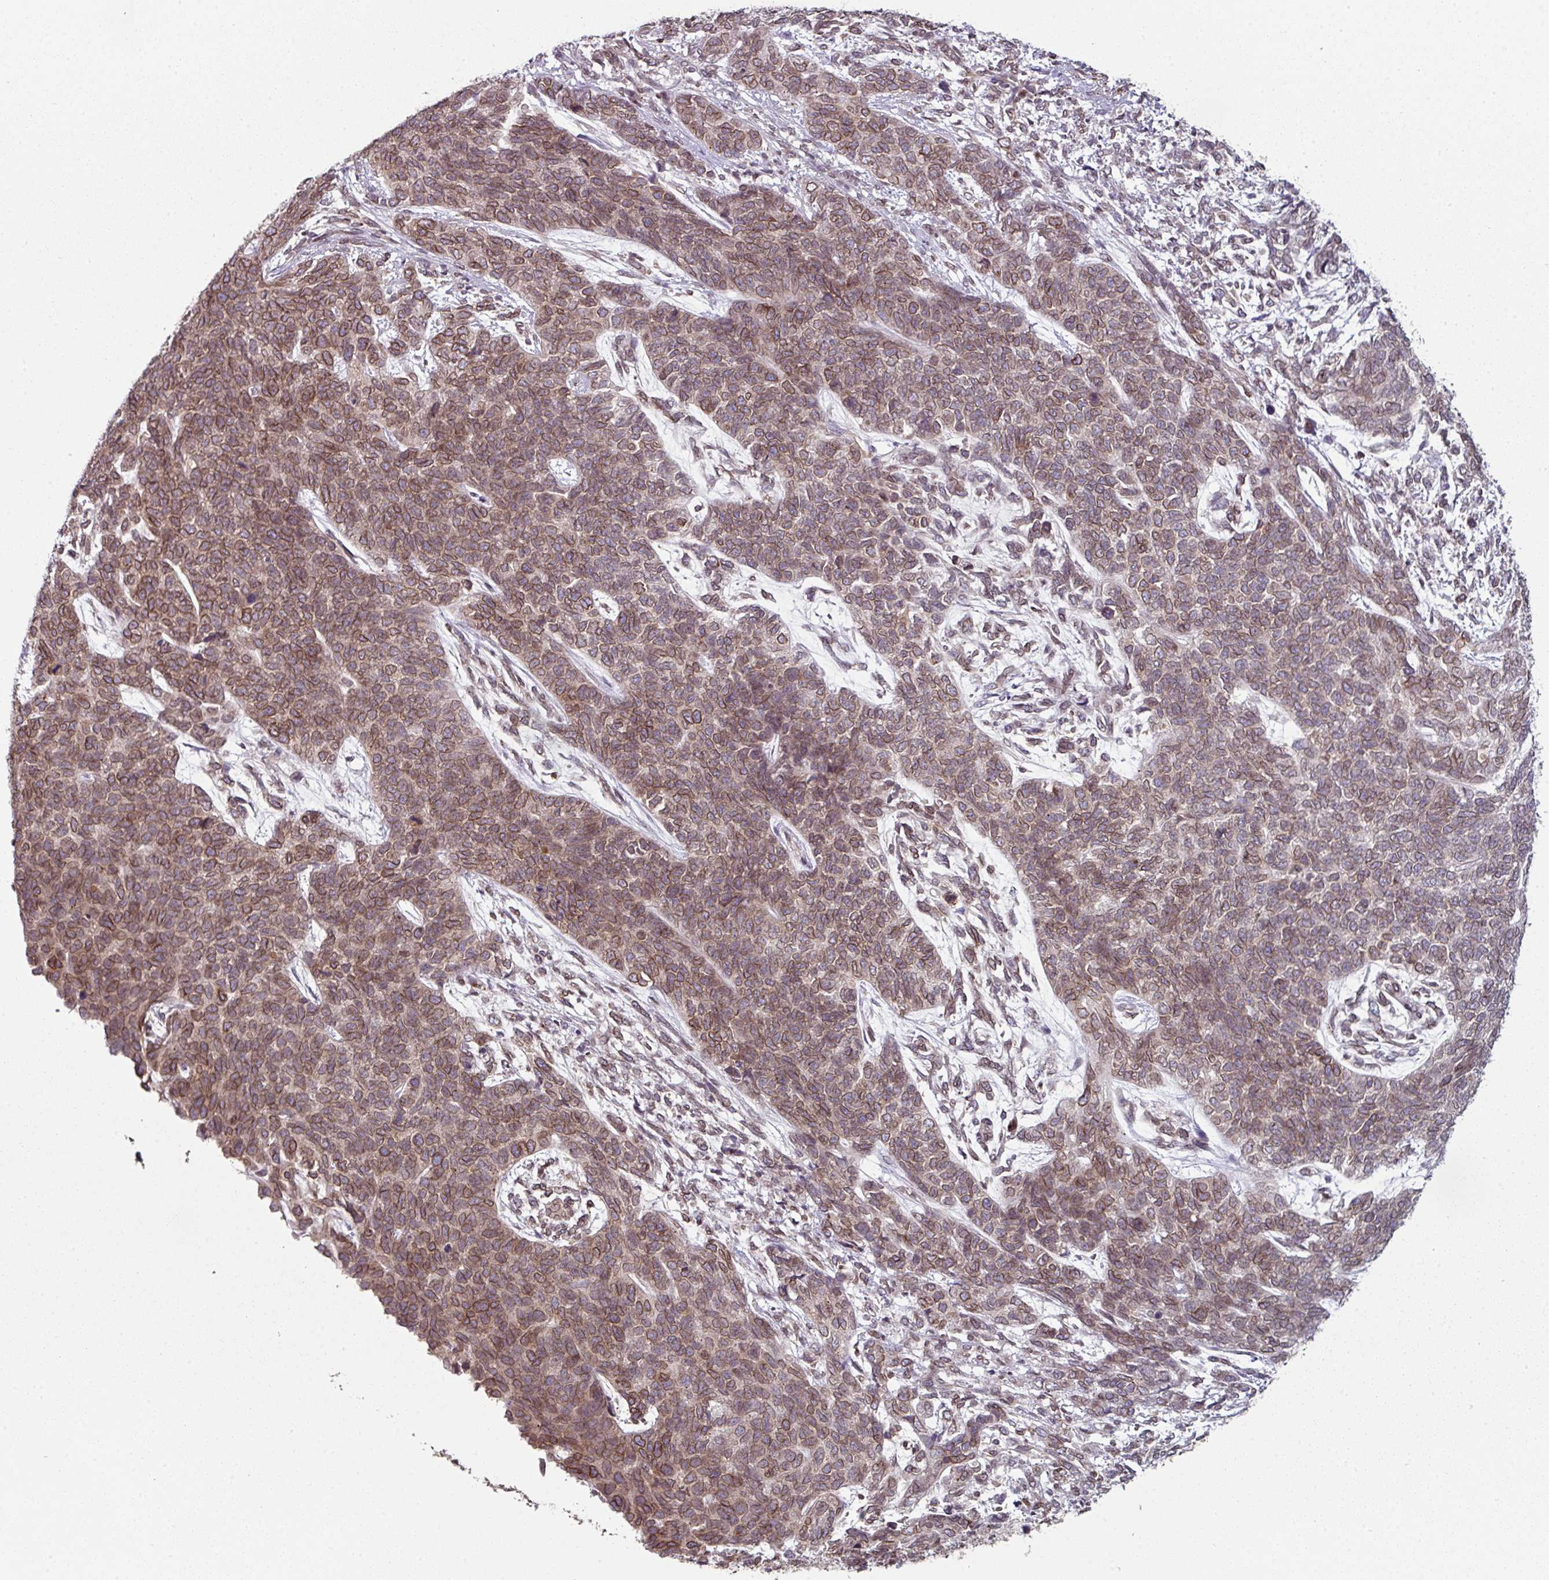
{"staining": {"intensity": "moderate", "quantity": ">75%", "location": "cytoplasmic/membranous,nuclear"}, "tissue": "cervical cancer", "cell_type": "Tumor cells", "image_type": "cancer", "snomed": [{"axis": "morphology", "description": "Squamous cell carcinoma, NOS"}, {"axis": "topography", "description": "Cervix"}], "caption": "Immunohistochemistry histopathology image of human cervical cancer stained for a protein (brown), which shows medium levels of moderate cytoplasmic/membranous and nuclear staining in approximately >75% of tumor cells.", "gene": "RANGAP1", "patient": {"sex": "female", "age": 63}}